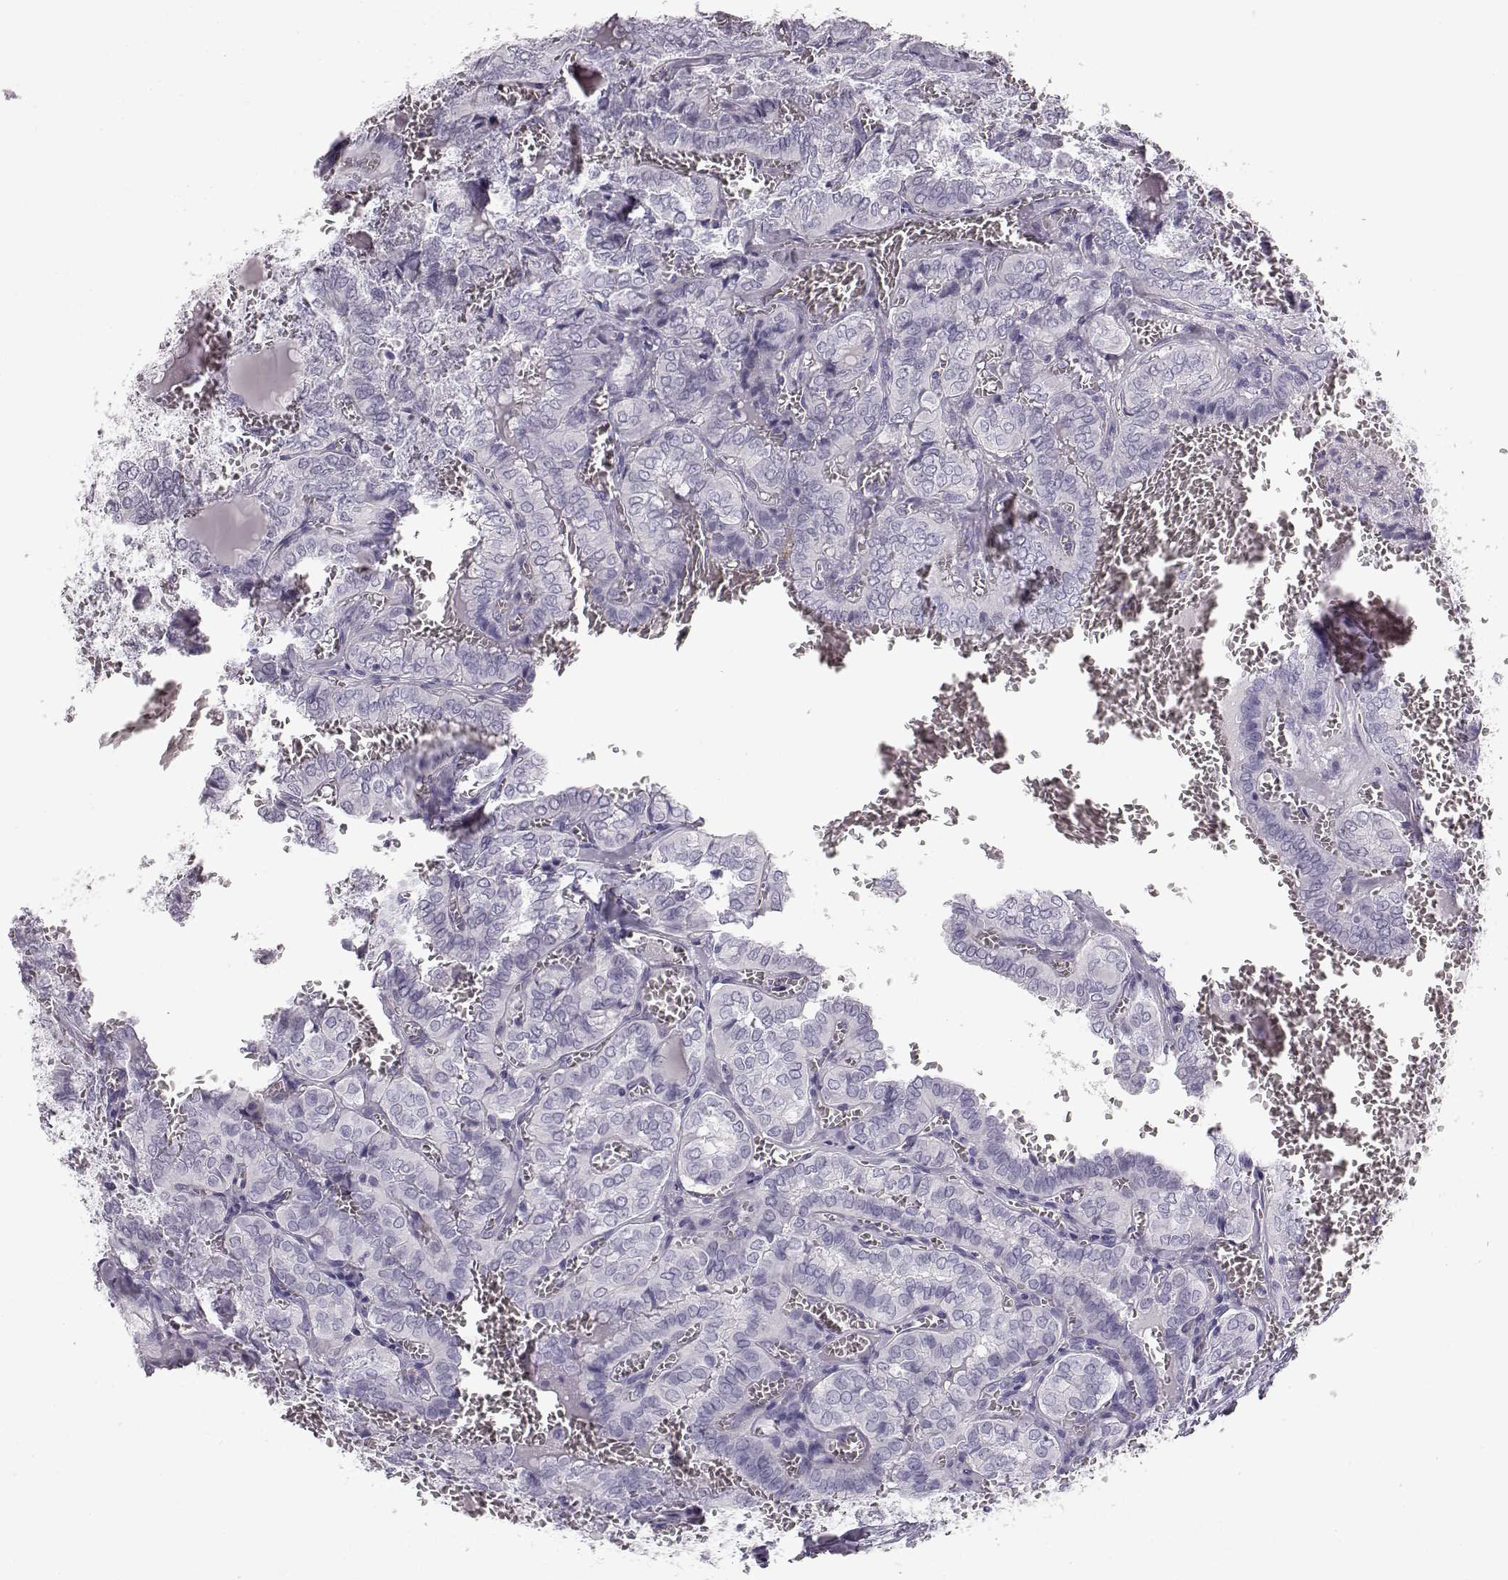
{"staining": {"intensity": "negative", "quantity": "none", "location": "none"}, "tissue": "thyroid cancer", "cell_type": "Tumor cells", "image_type": "cancer", "snomed": [{"axis": "morphology", "description": "Papillary adenocarcinoma, NOS"}, {"axis": "topography", "description": "Thyroid gland"}], "caption": "The photomicrograph reveals no significant positivity in tumor cells of papillary adenocarcinoma (thyroid).", "gene": "BFSP2", "patient": {"sex": "female", "age": 41}}